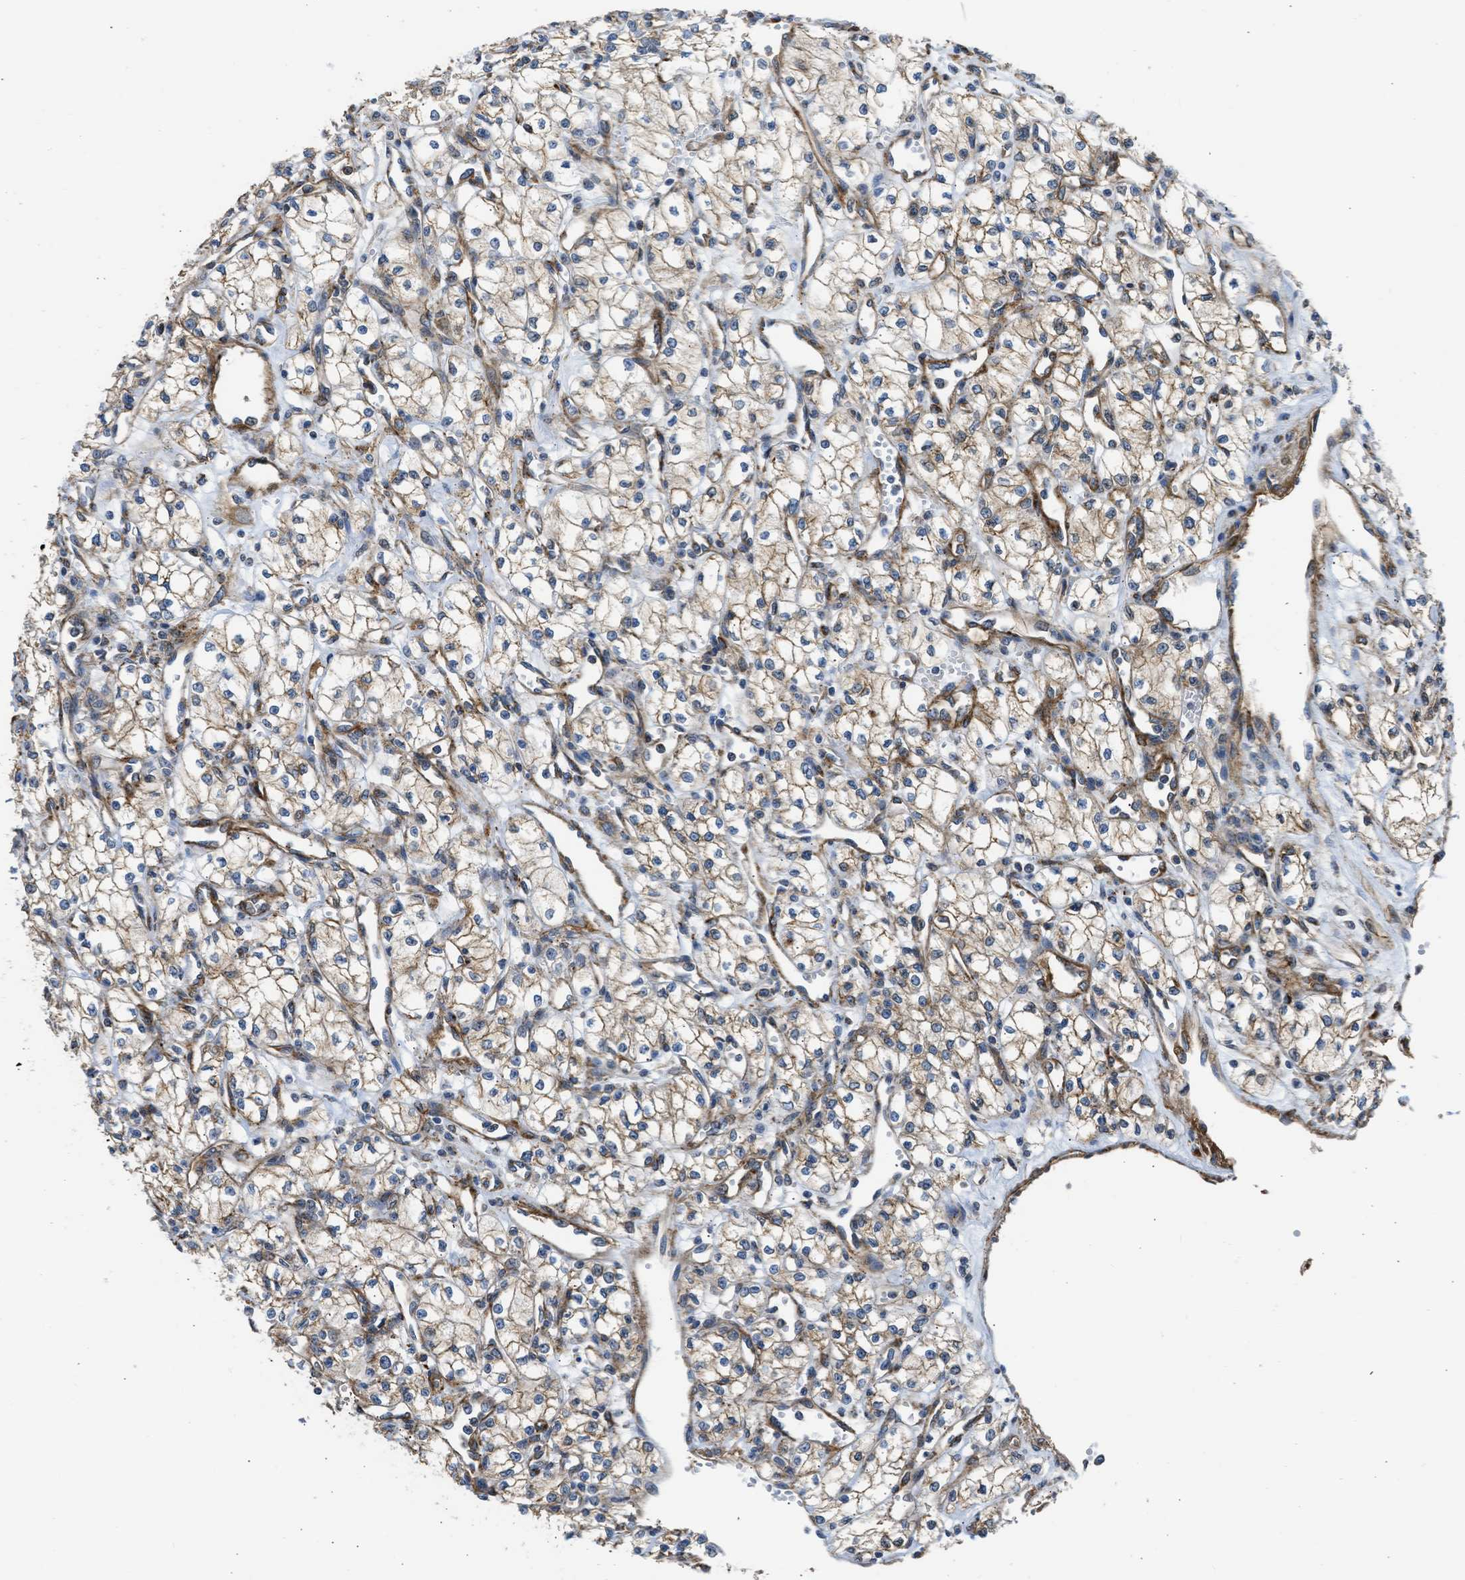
{"staining": {"intensity": "weak", "quantity": ">75%", "location": "cytoplasmic/membranous"}, "tissue": "renal cancer", "cell_type": "Tumor cells", "image_type": "cancer", "snomed": [{"axis": "morphology", "description": "Adenocarcinoma, NOS"}, {"axis": "topography", "description": "Kidney"}], "caption": "Adenocarcinoma (renal) was stained to show a protein in brown. There is low levels of weak cytoplasmic/membranous staining in approximately >75% of tumor cells.", "gene": "SEPTIN2", "patient": {"sex": "male", "age": 59}}